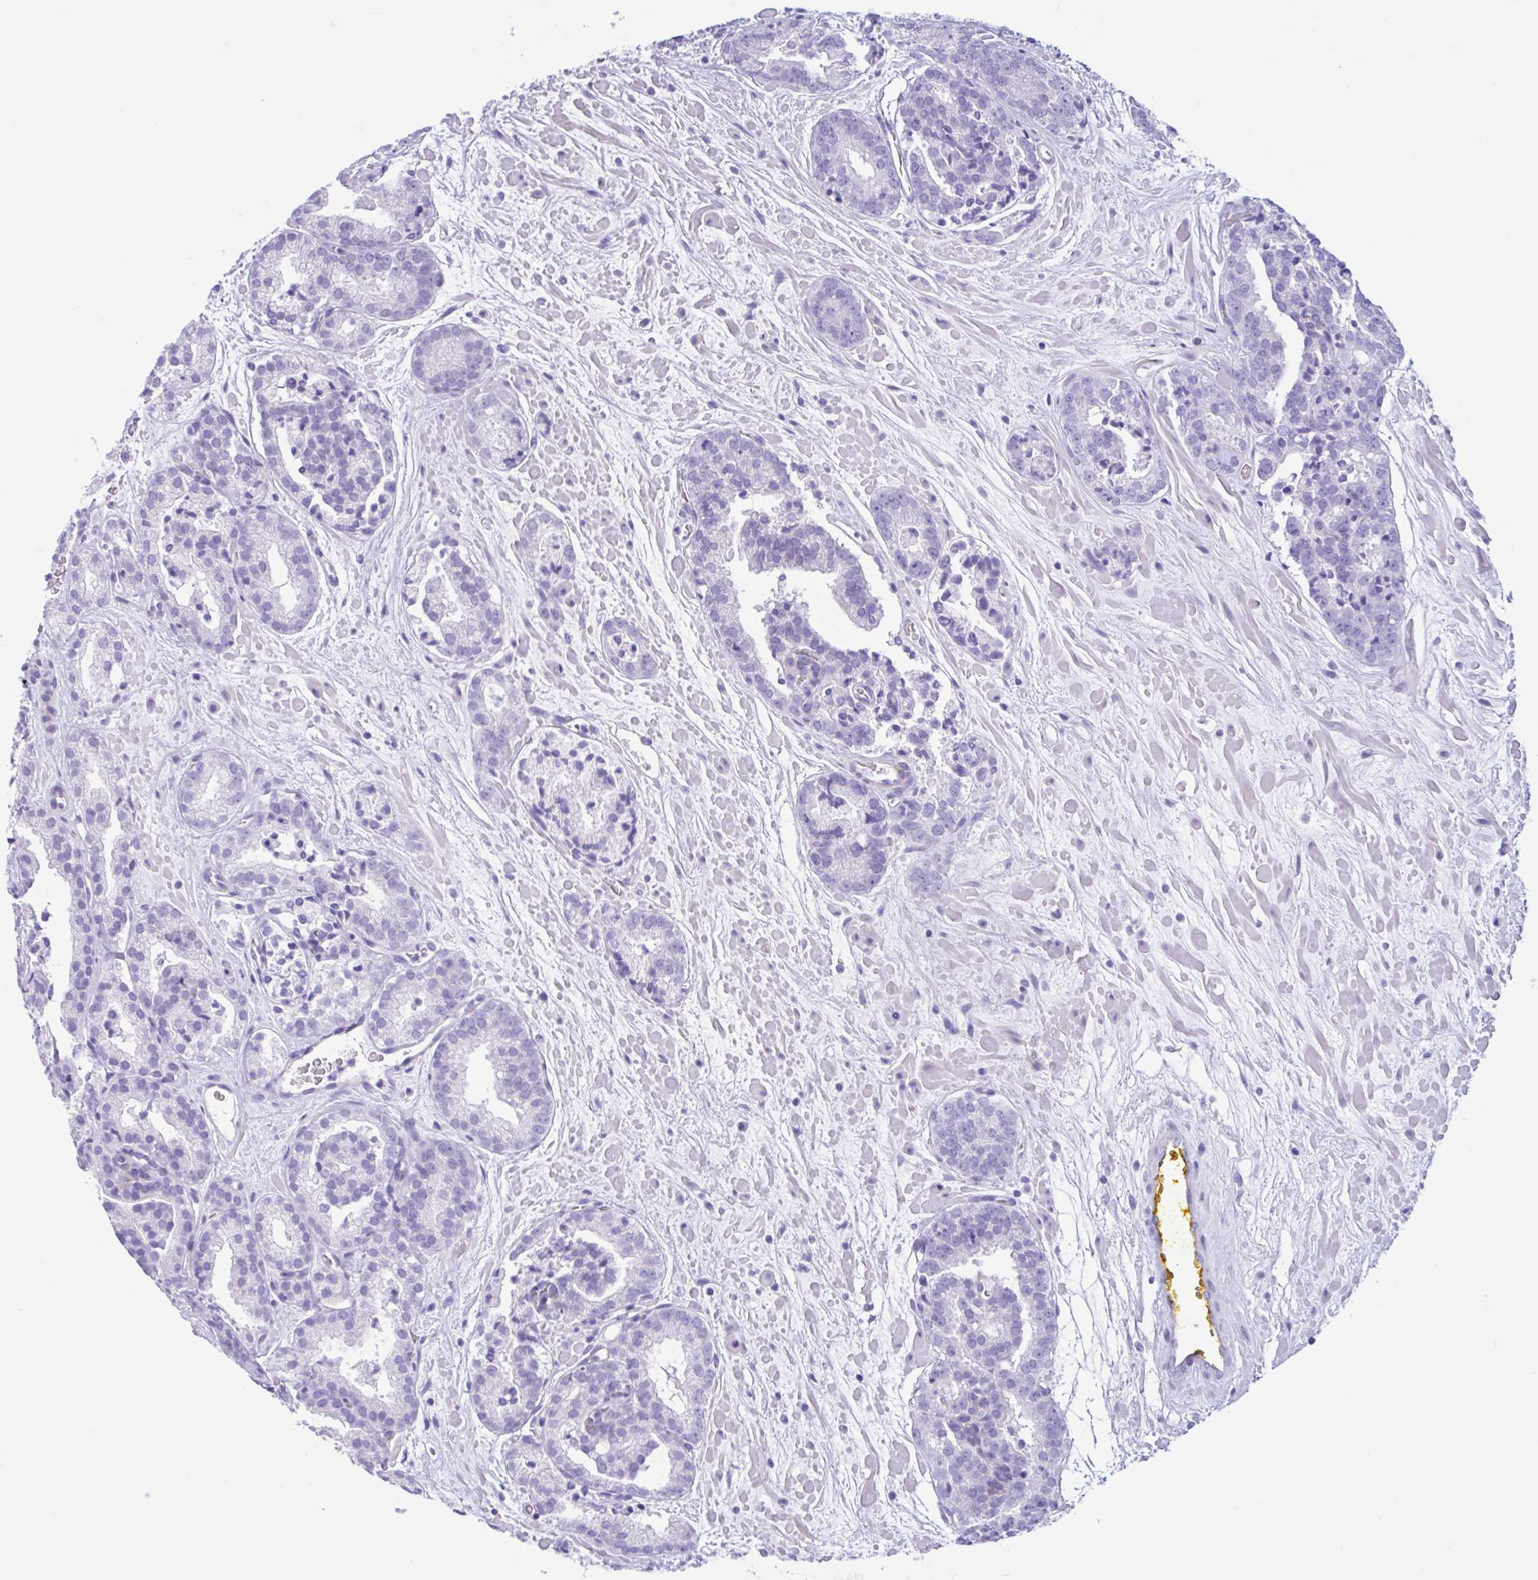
{"staining": {"intensity": "negative", "quantity": "none", "location": "none"}, "tissue": "prostate cancer", "cell_type": "Tumor cells", "image_type": "cancer", "snomed": [{"axis": "morphology", "description": "Adenocarcinoma, High grade"}, {"axis": "topography", "description": "Prostate"}], "caption": "There is no significant expression in tumor cells of prostate high-grade adenocarcinoma.", "gene": "IAPP", "patient": {"sex": "male", "age": 66}}